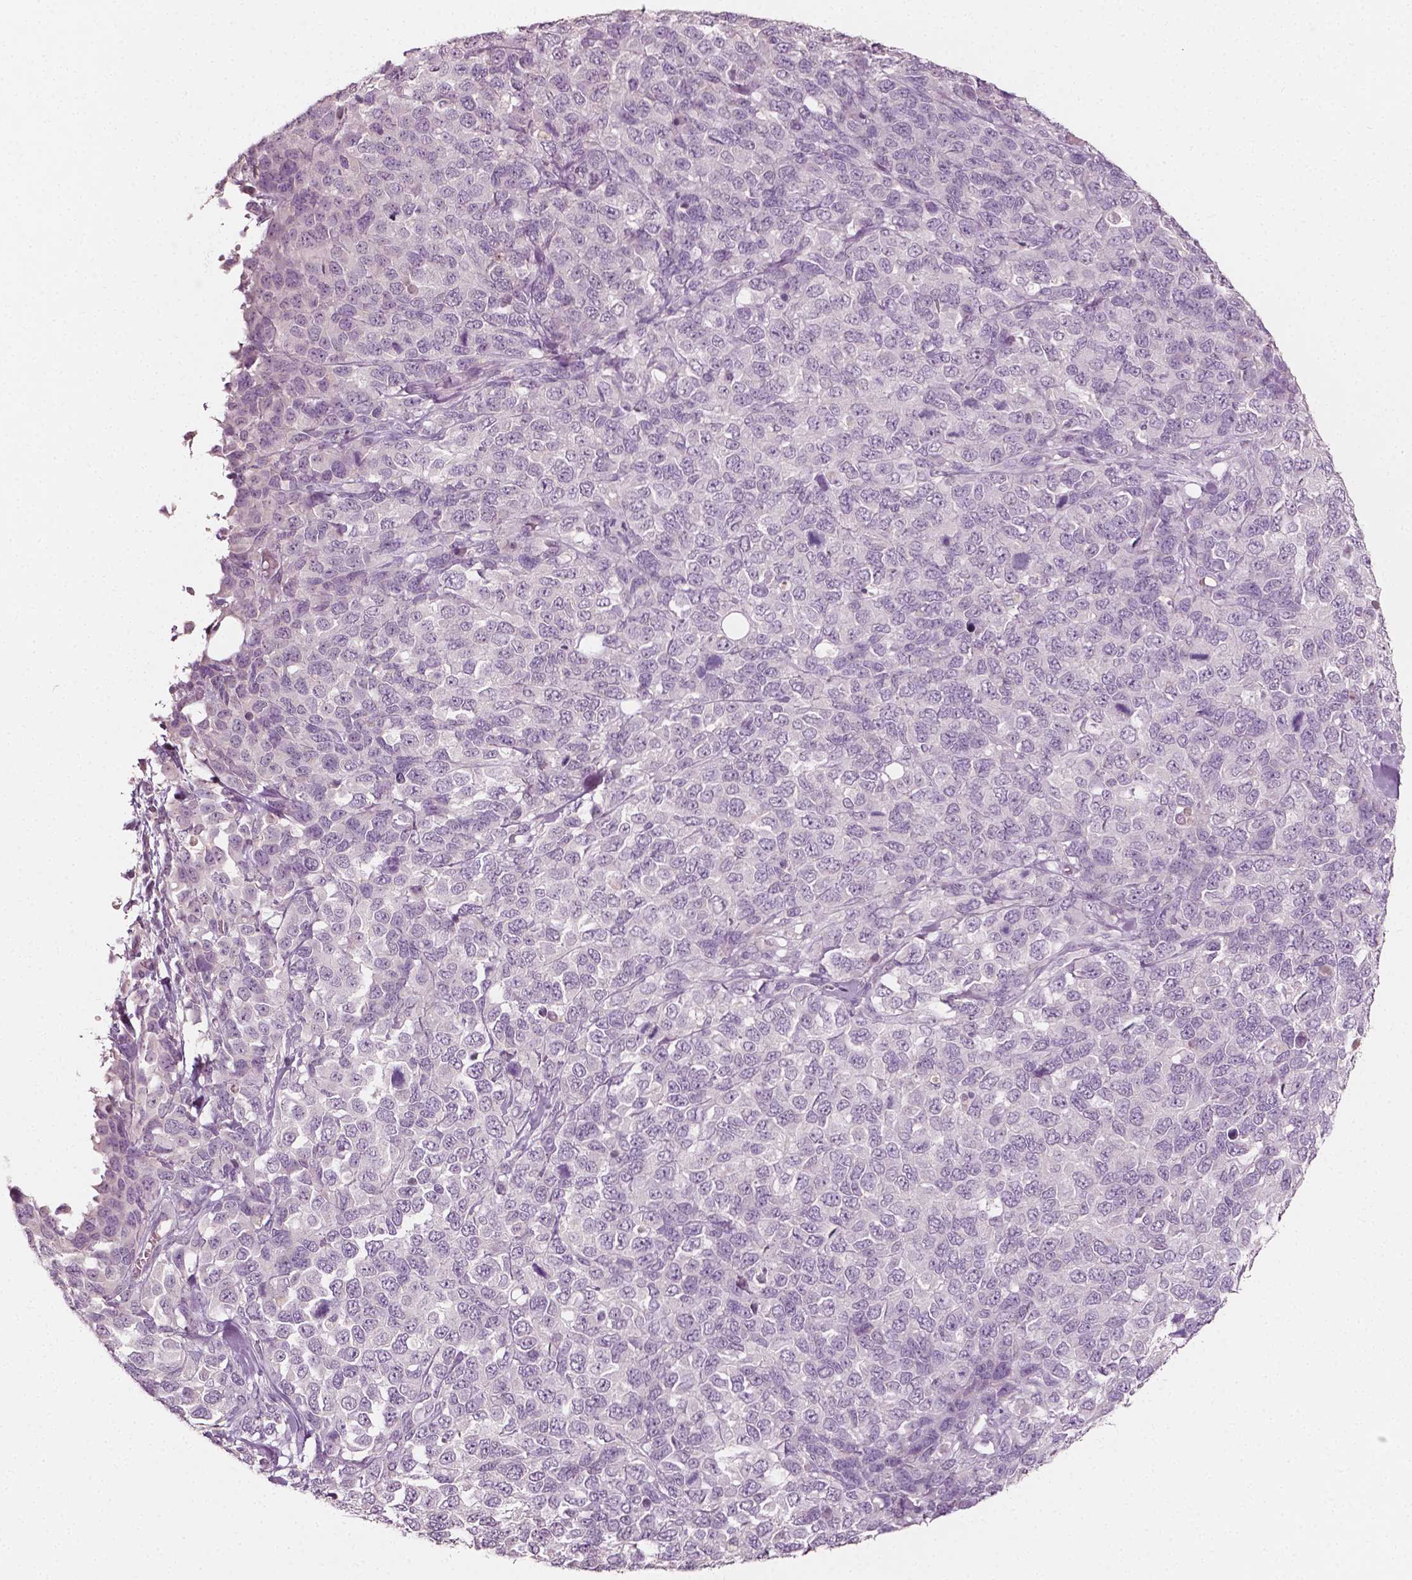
{"staining": {"intensity": "negative", "quantity": "none", "location": "none"}, "tissue": "melanoma", "cell_type": "Tumor cells", "image_type": "cancer", "snomed": [{"axis": "morphology", "description": "Malignant melanoma, Metastatic site"}, {"axis": "topography", "description": "Skin"}], "caption": "High power microscopy photomicrograph of an immunohistochemistry (IHC) image of melanoma, revealing no significant positivity in tumor cells.", "gene": "PLA2R1", "patient": {"sex": "male", "age": 84}}